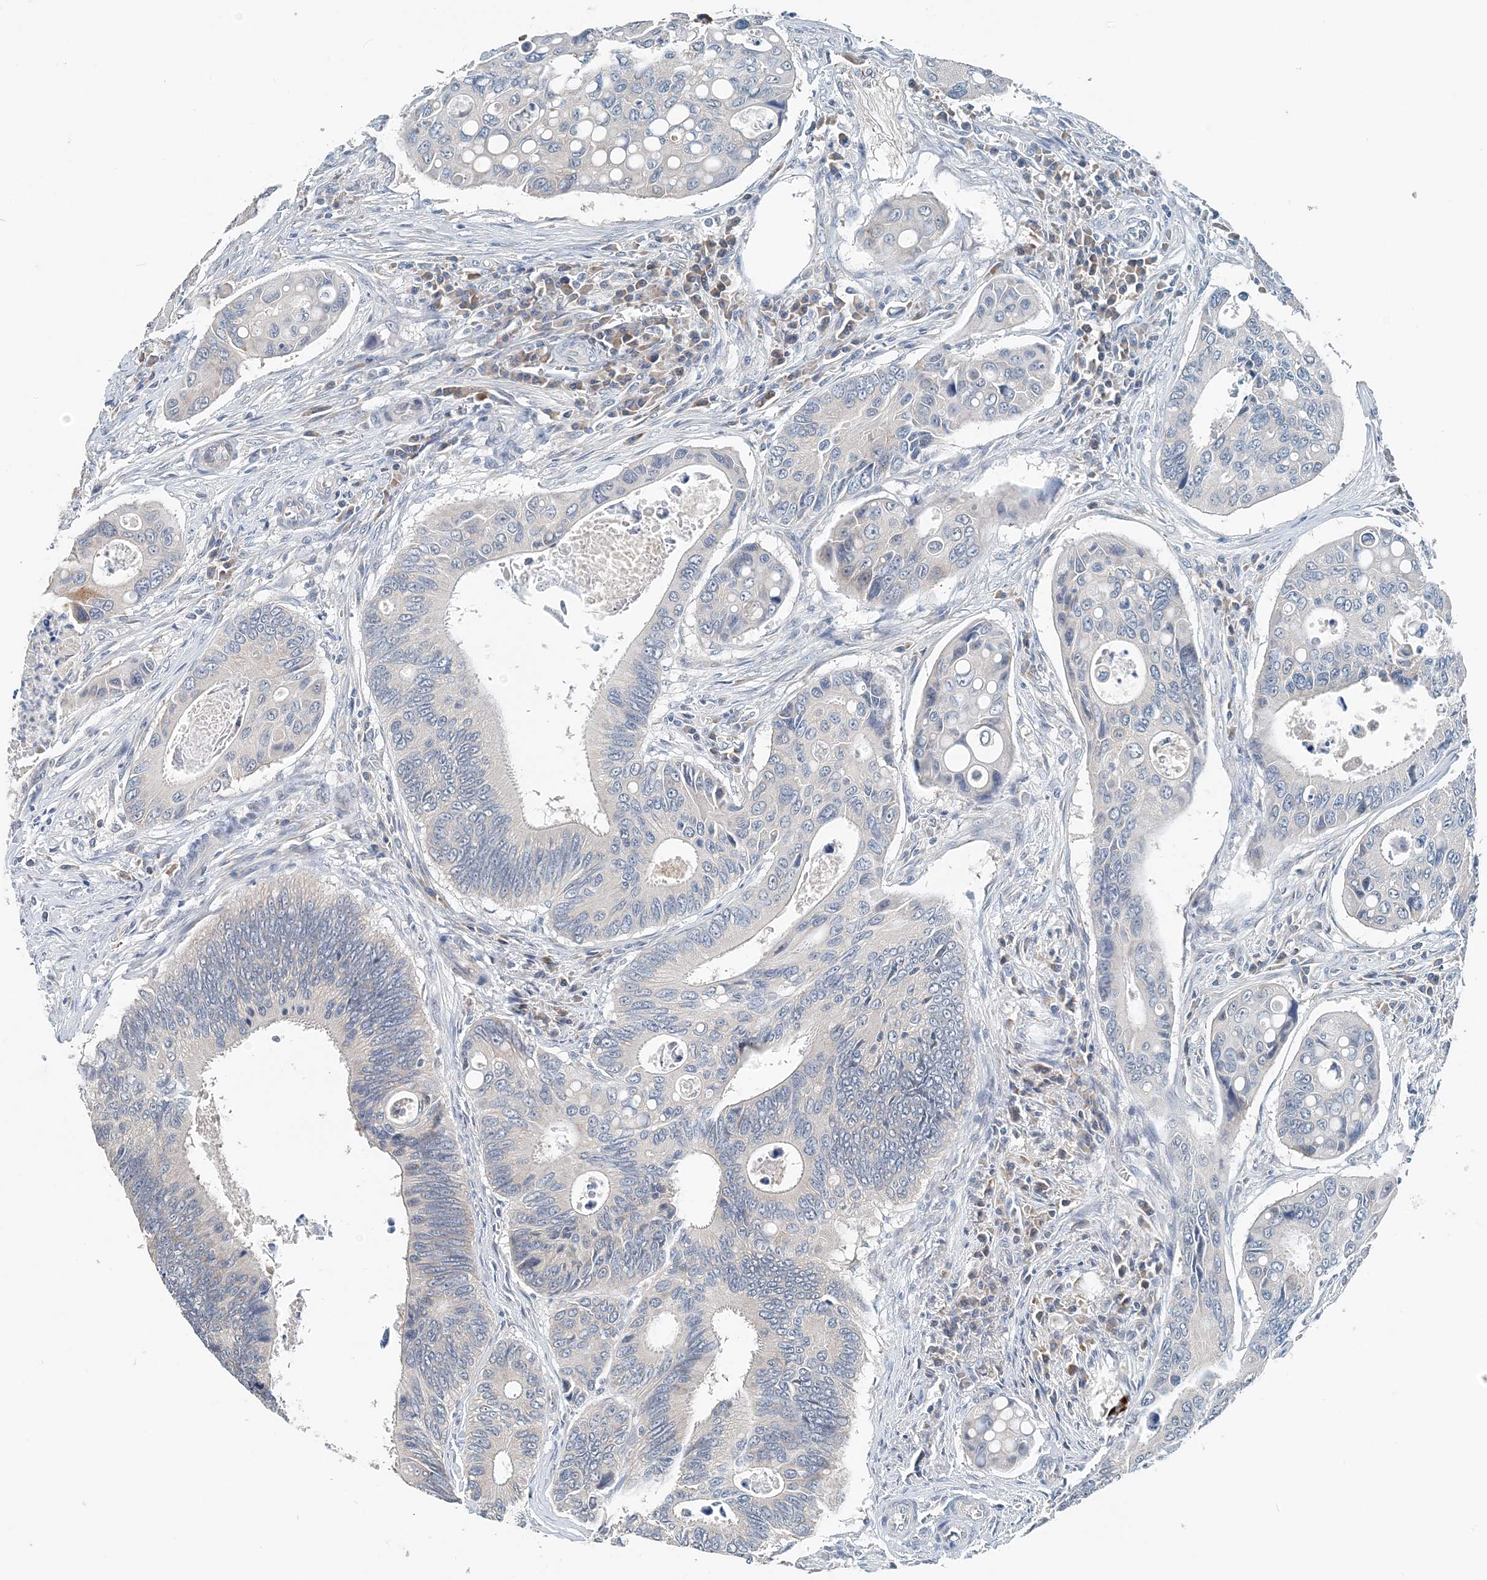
{"staining": {"intensity": "negative", "quantity": "none", "location": "none"}, "tissue": "colorectal cancer", "cell_type": "Tumor cells", "image_type": "cancer", "snomed": [{"axis": "morphology", "description": "Inflammation, NOS"}, {"axis": "morphology", "description": "Adenocarcinoma, NOS"}, {"axis": "topography", "description": "Colon"}], "caption": "DAB immunohistochemical staining of colorectal cancer shows no significant staining in tumor cells. (Brightfield microscopy of DAB (3,3'-diaminobenzidine) immunohistochemistry at high magnification).", "gene": "EEF1A2", "patient": {"sex": "male", "age": 72}}